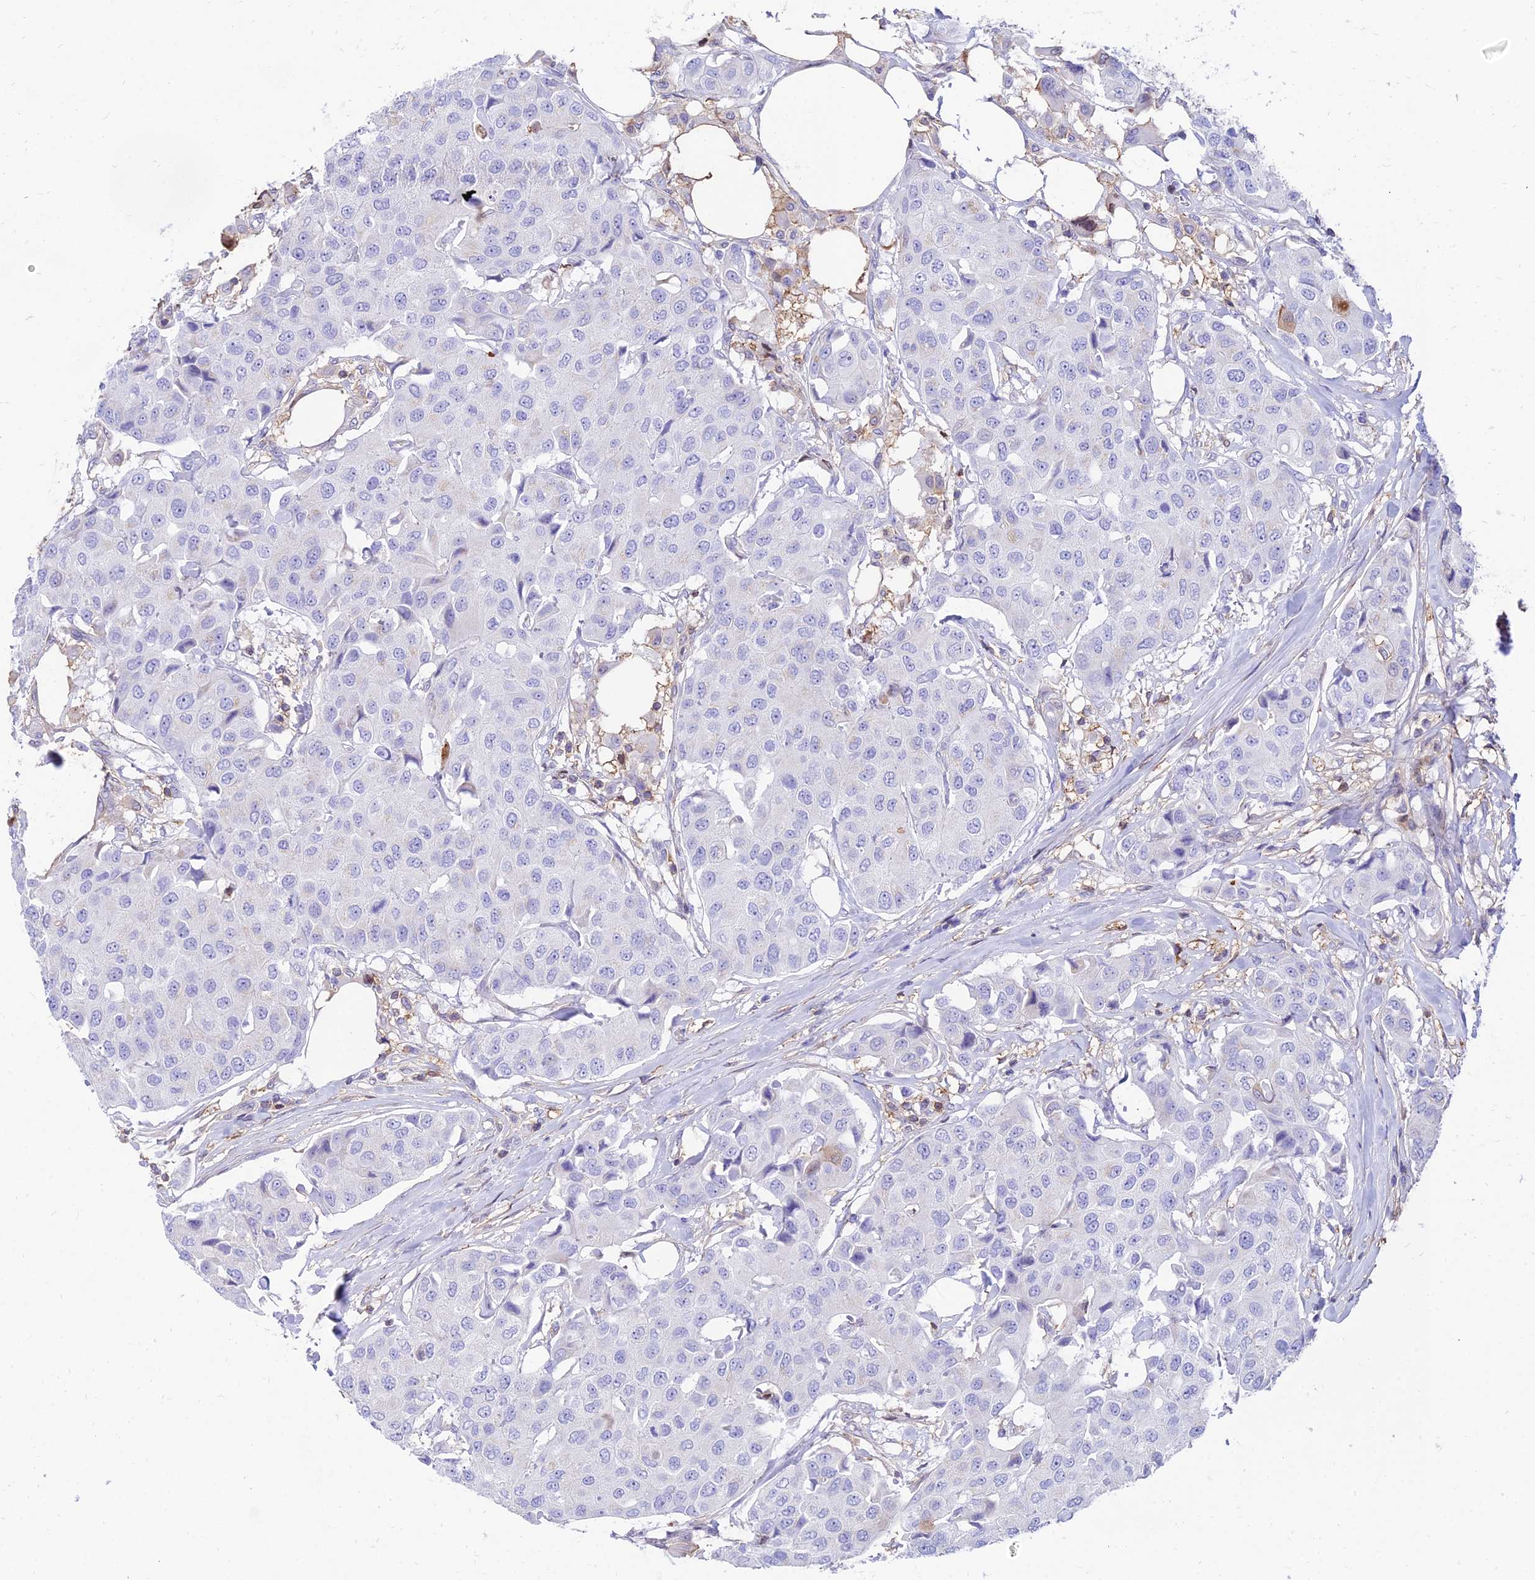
{"staining": {"intensity": "negative", "quantity": "none", "location": "none"}, "tissue": "breast cancer", "cell_type": "Tumor cells", "image_type": "cancer", "snomed": [{"axis": "morphology", "description": "Duct carcinoma"}, {"axis": "topography", "description": "Breast"}], "caption": "Invasive ductal carcinoma (breast) was stained to show a protein in brown. There is no significant positivity in tumor cells.", "gene": "SREK1IP1", "patient": {"sex": "female", "age": 80}}